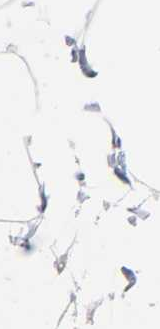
{"staining": {"intensity": "strong", "quantity": ">75%", "location": "nuclear"}, "tissue": "adipose tissue", "cell_type": "Adipocytes", "image_type": "normal", "snomed": [{"axis": "morphology", "description": "Normal tissue, NOS"}, {"axis": "morphology", "description": "Duct carcinoma"}, {"axis": "topography", "description": "Breast"}, {"axis": "topography", "description": "Adipose tissue"}], "caption": "A brown stain labels strong nuclear expression of a protein in adipocytes of unremarkable human adipose tissue.", "gene": "ILKAP", "patient": {"sex": "female", "age": 37}}